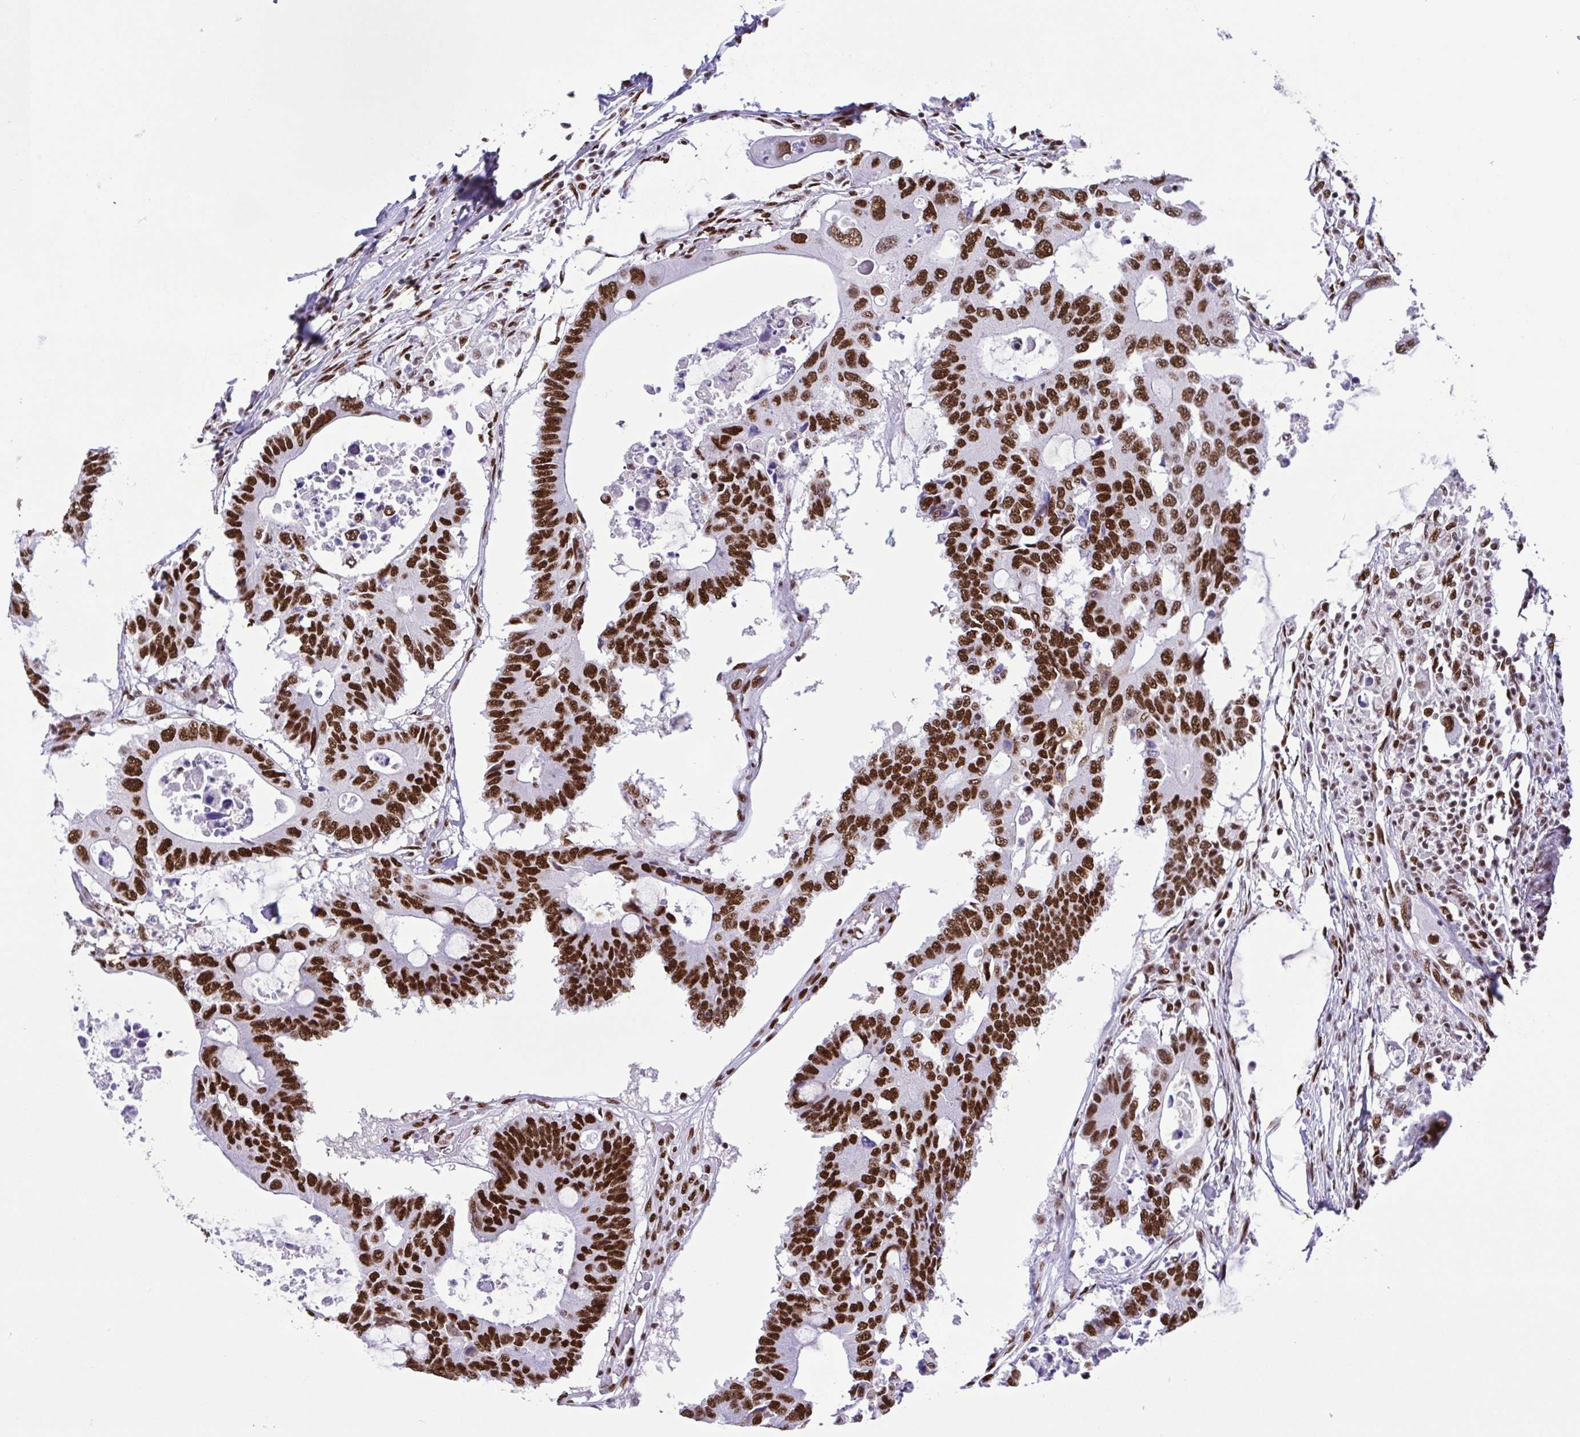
{"staining": {"intensity": "strong", "quantity": ">75%", "location": "nuclear"}, "tissue": "colorectal cancer", "cell_type": "Tumor cells", "image_type": "cancer", "snomed": [{"axis": "morphology", "description": "Adenocarcinoma, NOS"}, {"axis": "topography", "description": "Colon"}], "caption": "Protein staining of adenocarcinoma (colorectal) tissue exhibits strong nuclear expression in about >75% of tumor cells.", "gene": "TRIM28", "patient": {"sex": "male", "age": 71}}